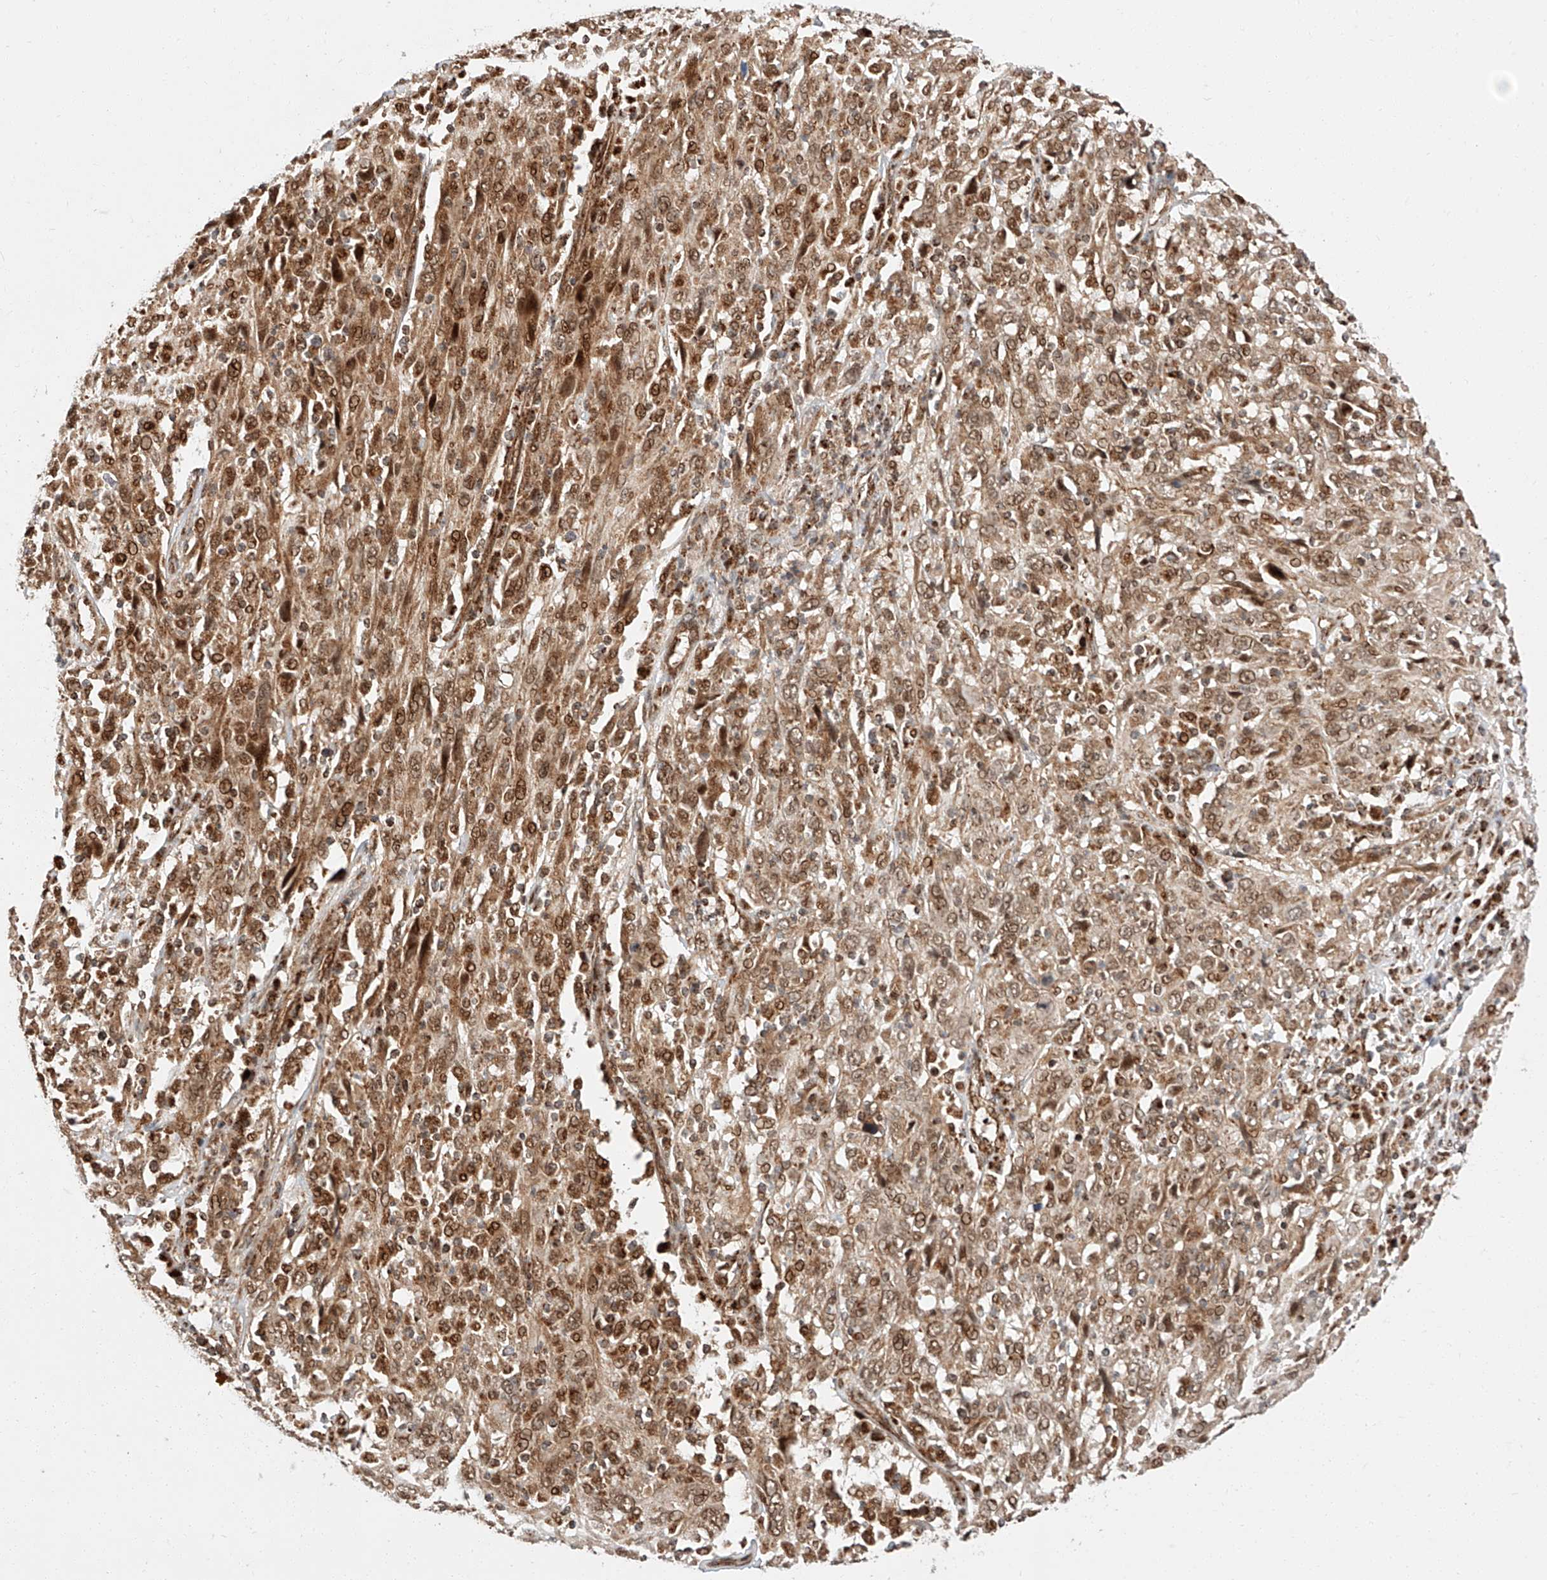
{"staining": {"intensity": "moderate", "quantity": ">75%", "location": "cytoplasmic/membranous,nuclear"}, "tissue": "cervical cancer", "cell_type": "Tumor cells", "image_type": "cancer", "snomed": [{"axis": "morphology", "description": "Squamous cell carcinoma, NOS"}, {"axis": "topography", "description": "Cervix"}], "caption": "There is medium levels of moderate cytoplasmic/membranous and nuclear expression in tumor cells of cervical squamous cell carcinoma, as demonstrated by immunohistochemical staining (brown color).", "gene": "THTPA", "patient": {"sex": "female", "age": 46}}